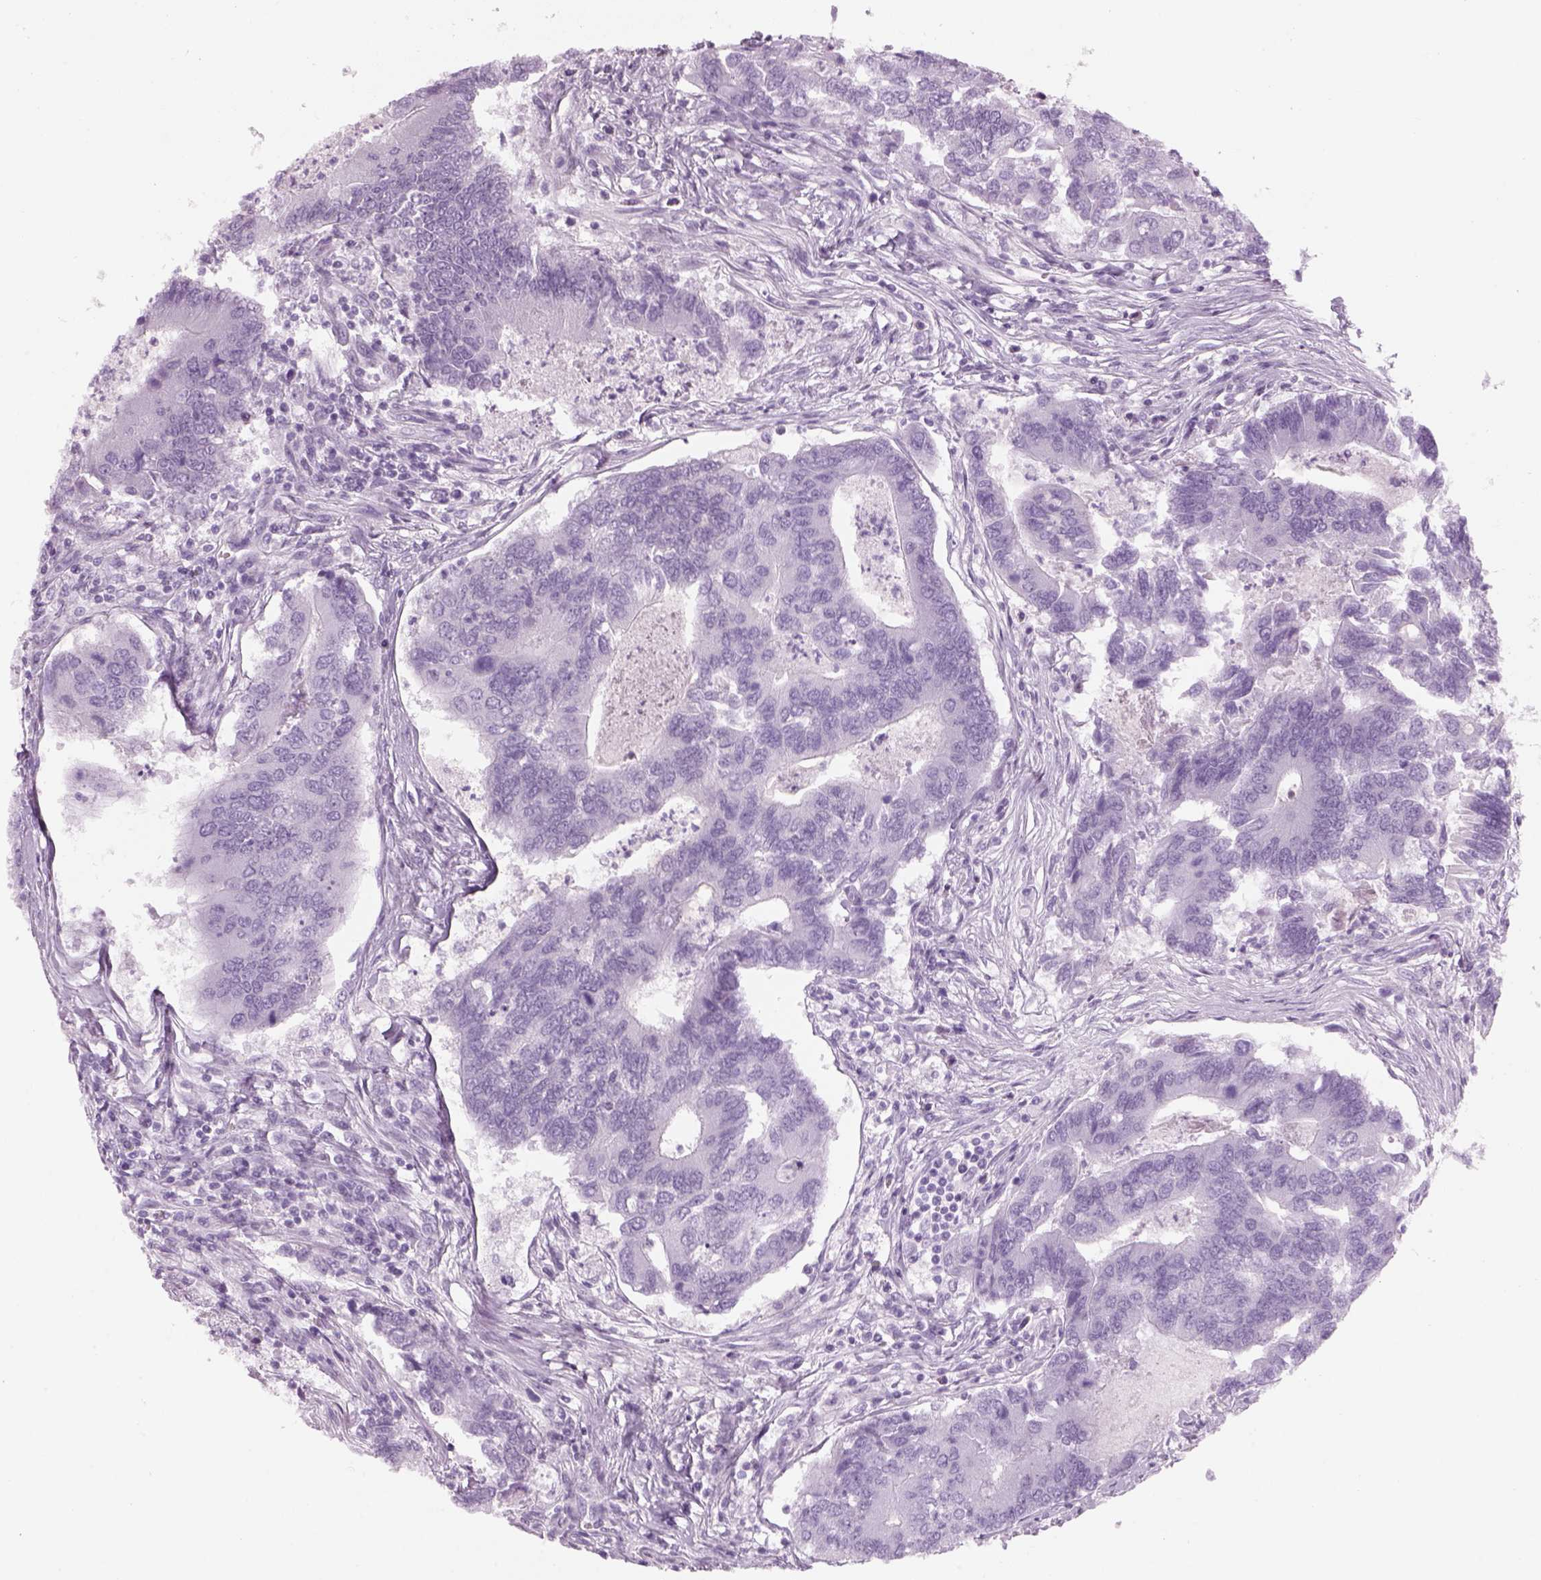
{"staining": {"intensity": "negative", "quantity": "none", "location": "none"}, "tissue": "colorectal cancer", "cell_type": "Tumor cells", "image_type": "cancer", "snomed": [{"axis": "morphology", "description": "Adenocarcinoma, NOS"}, {"axis": "topography", "description": "Colon"}], "caption": "A high-resolution image shows immunohistochemistry staining of adenocarcinoma (colorectal), which reveals no significant staining in tumor cells. Brightfield microscopy of IHC stained with DAB (brown) and hematoxylin (blue), captured at high magnification.", "gene": "PABPC1L2B", "patient": {"sex": "female", "age": 67}}